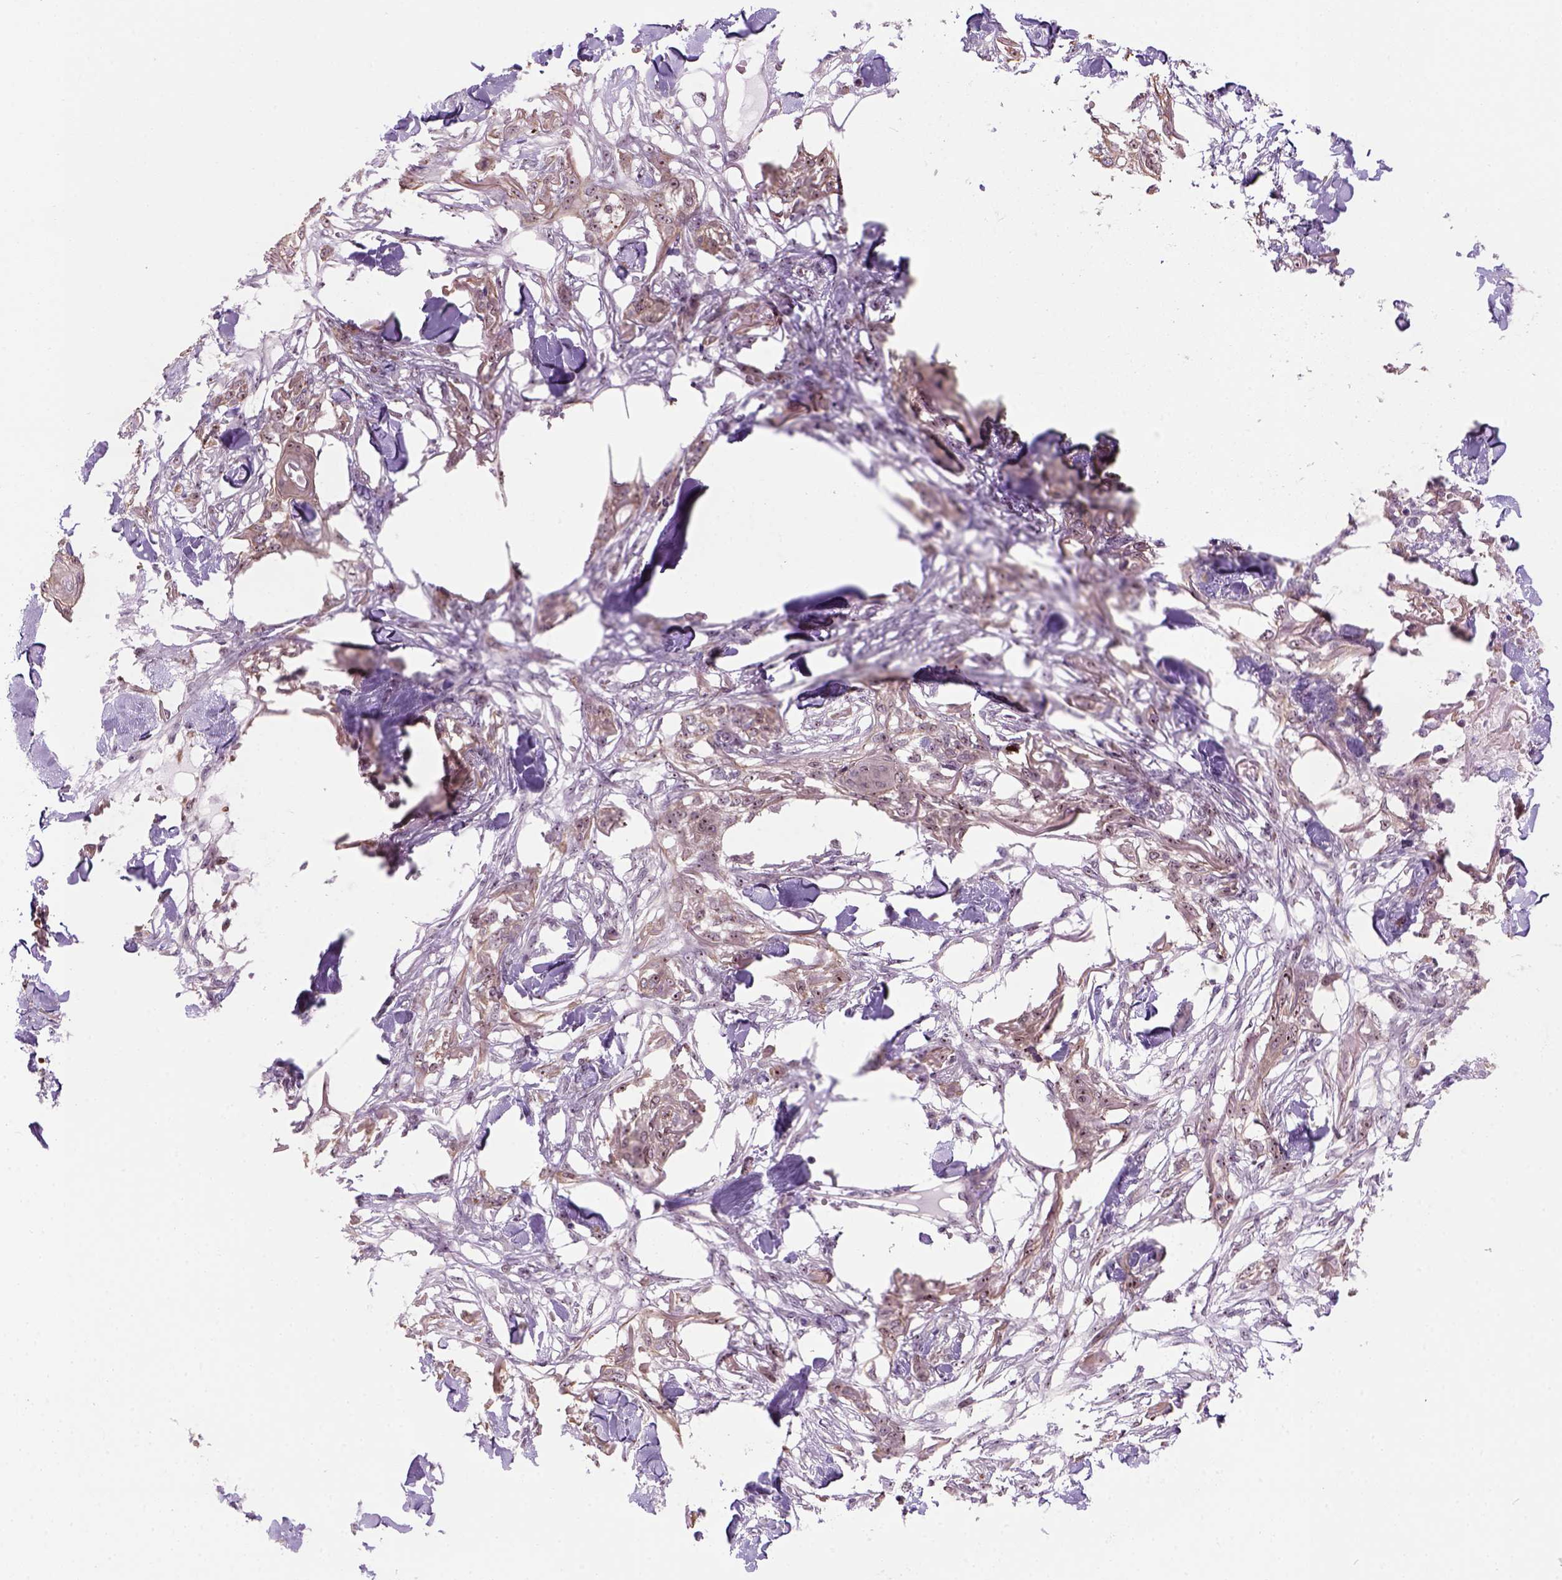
{"staining": {"intensity": "moderate", "quantity": ">75%", "location": "nuclear"}, "tissue": "skin cancer", "cell_type": "Tumor cells", "image_type": "cancer", "snomed": [{"axis": "morphology", "description": "Squamous cell carcinoma, NOS"}, {"axis": "topography", "description": "Skin"}], "caption": "Brown immunohistochemical staining in human skin squamous cell carcinoma displays moderate nuclear positivity in approximately >75% of tumor cells.", "gene": "RRS1", "patient": {"sex": "female", "age": 59}}